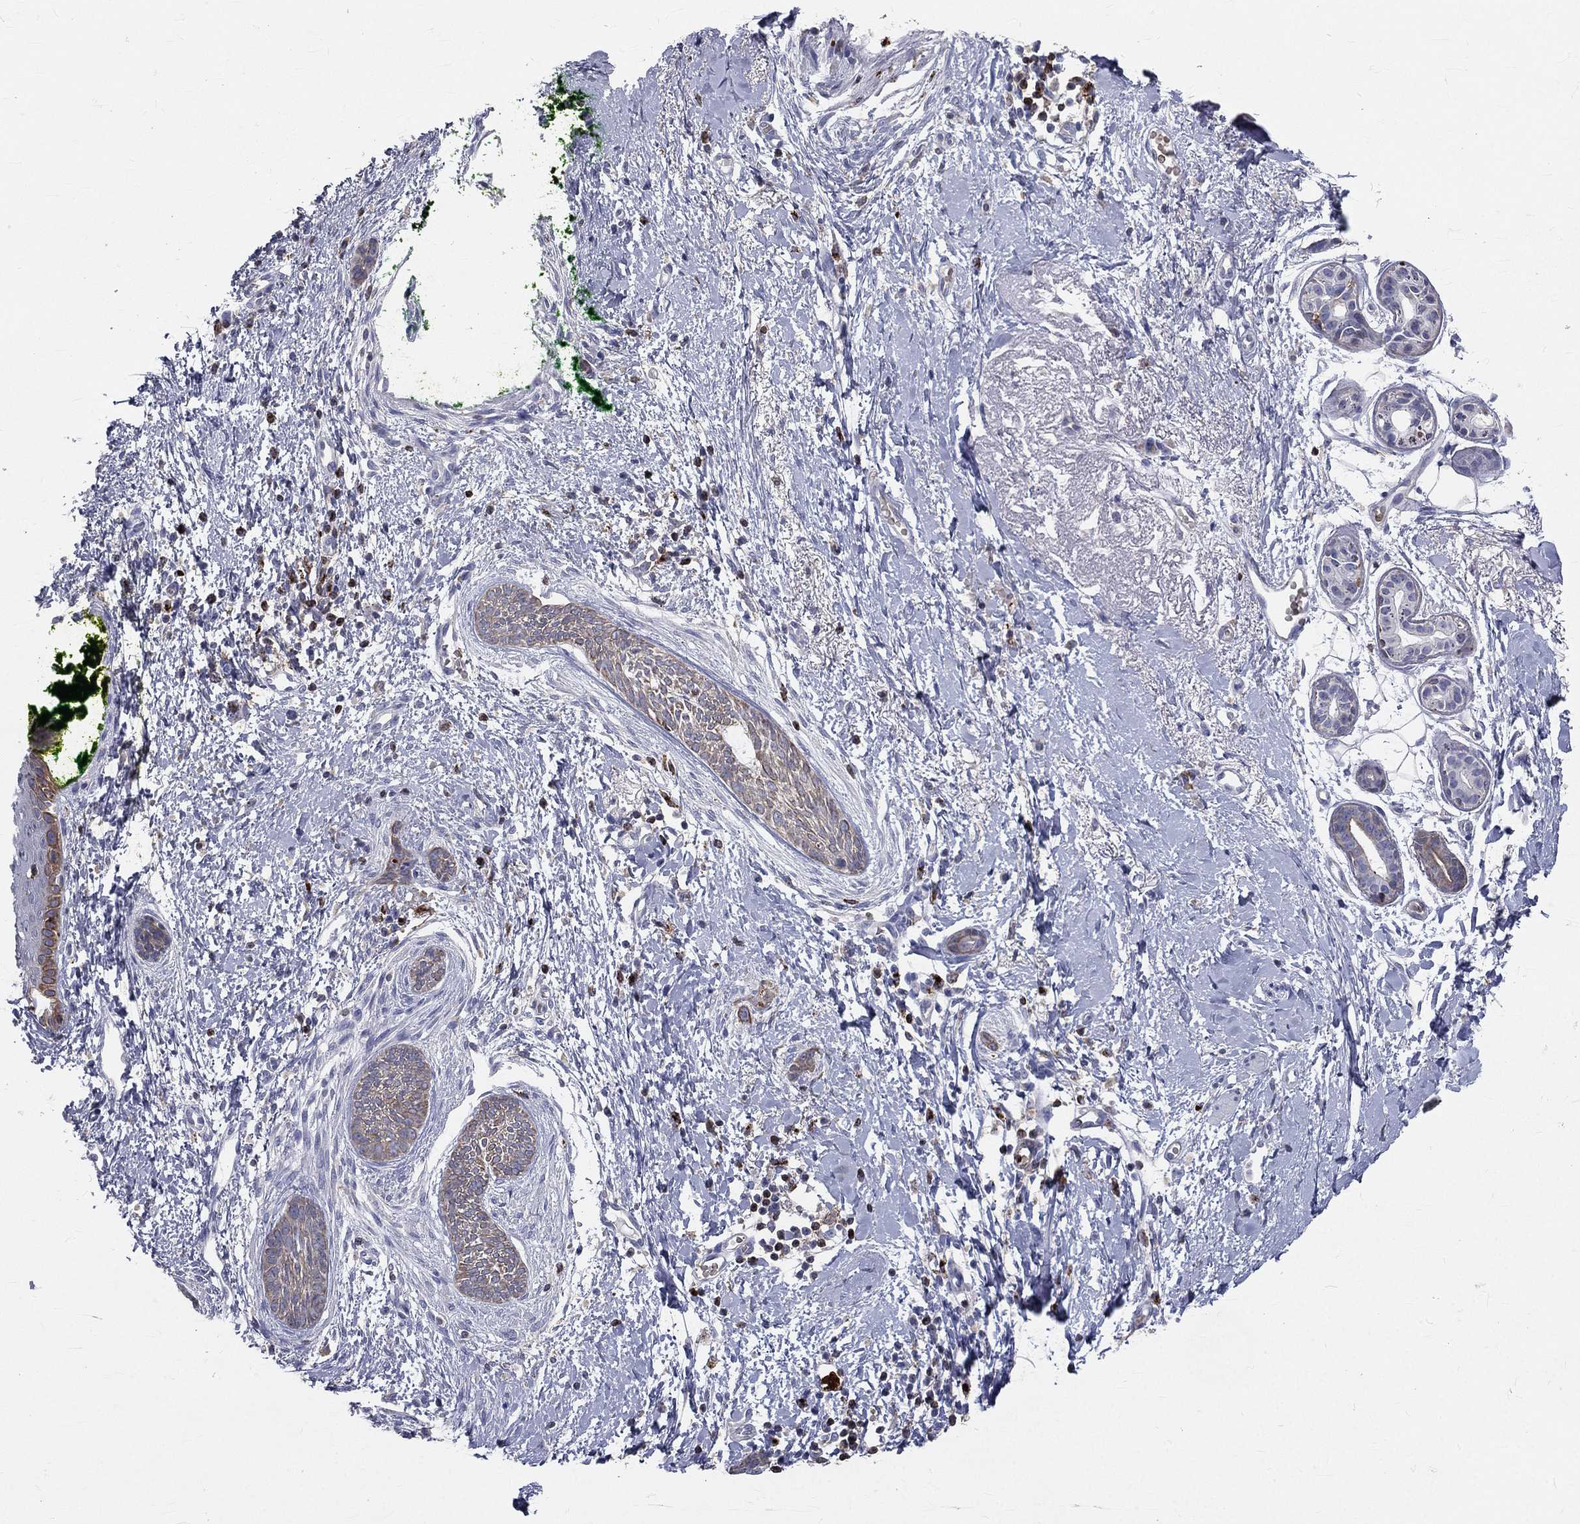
{"staining": {"intensity": "negative", "quantity": "none", "location": "none"}, "tissue": "skin cancer", "cell_type": "Tumor cells", "image_type": "cancer", "snomed": [{"axis": "morphology", "description": "Basal cell carcinoma"}, {"axis": "topography", "description": "Skin"}], "caption": "An immunohistochemistry (IHC) histopathology image of skin cancer is shown. There is no staining in tumor cells of skin cancer.", "gene": "CTSW", "patient": {"sex": "female", "age": 65}}